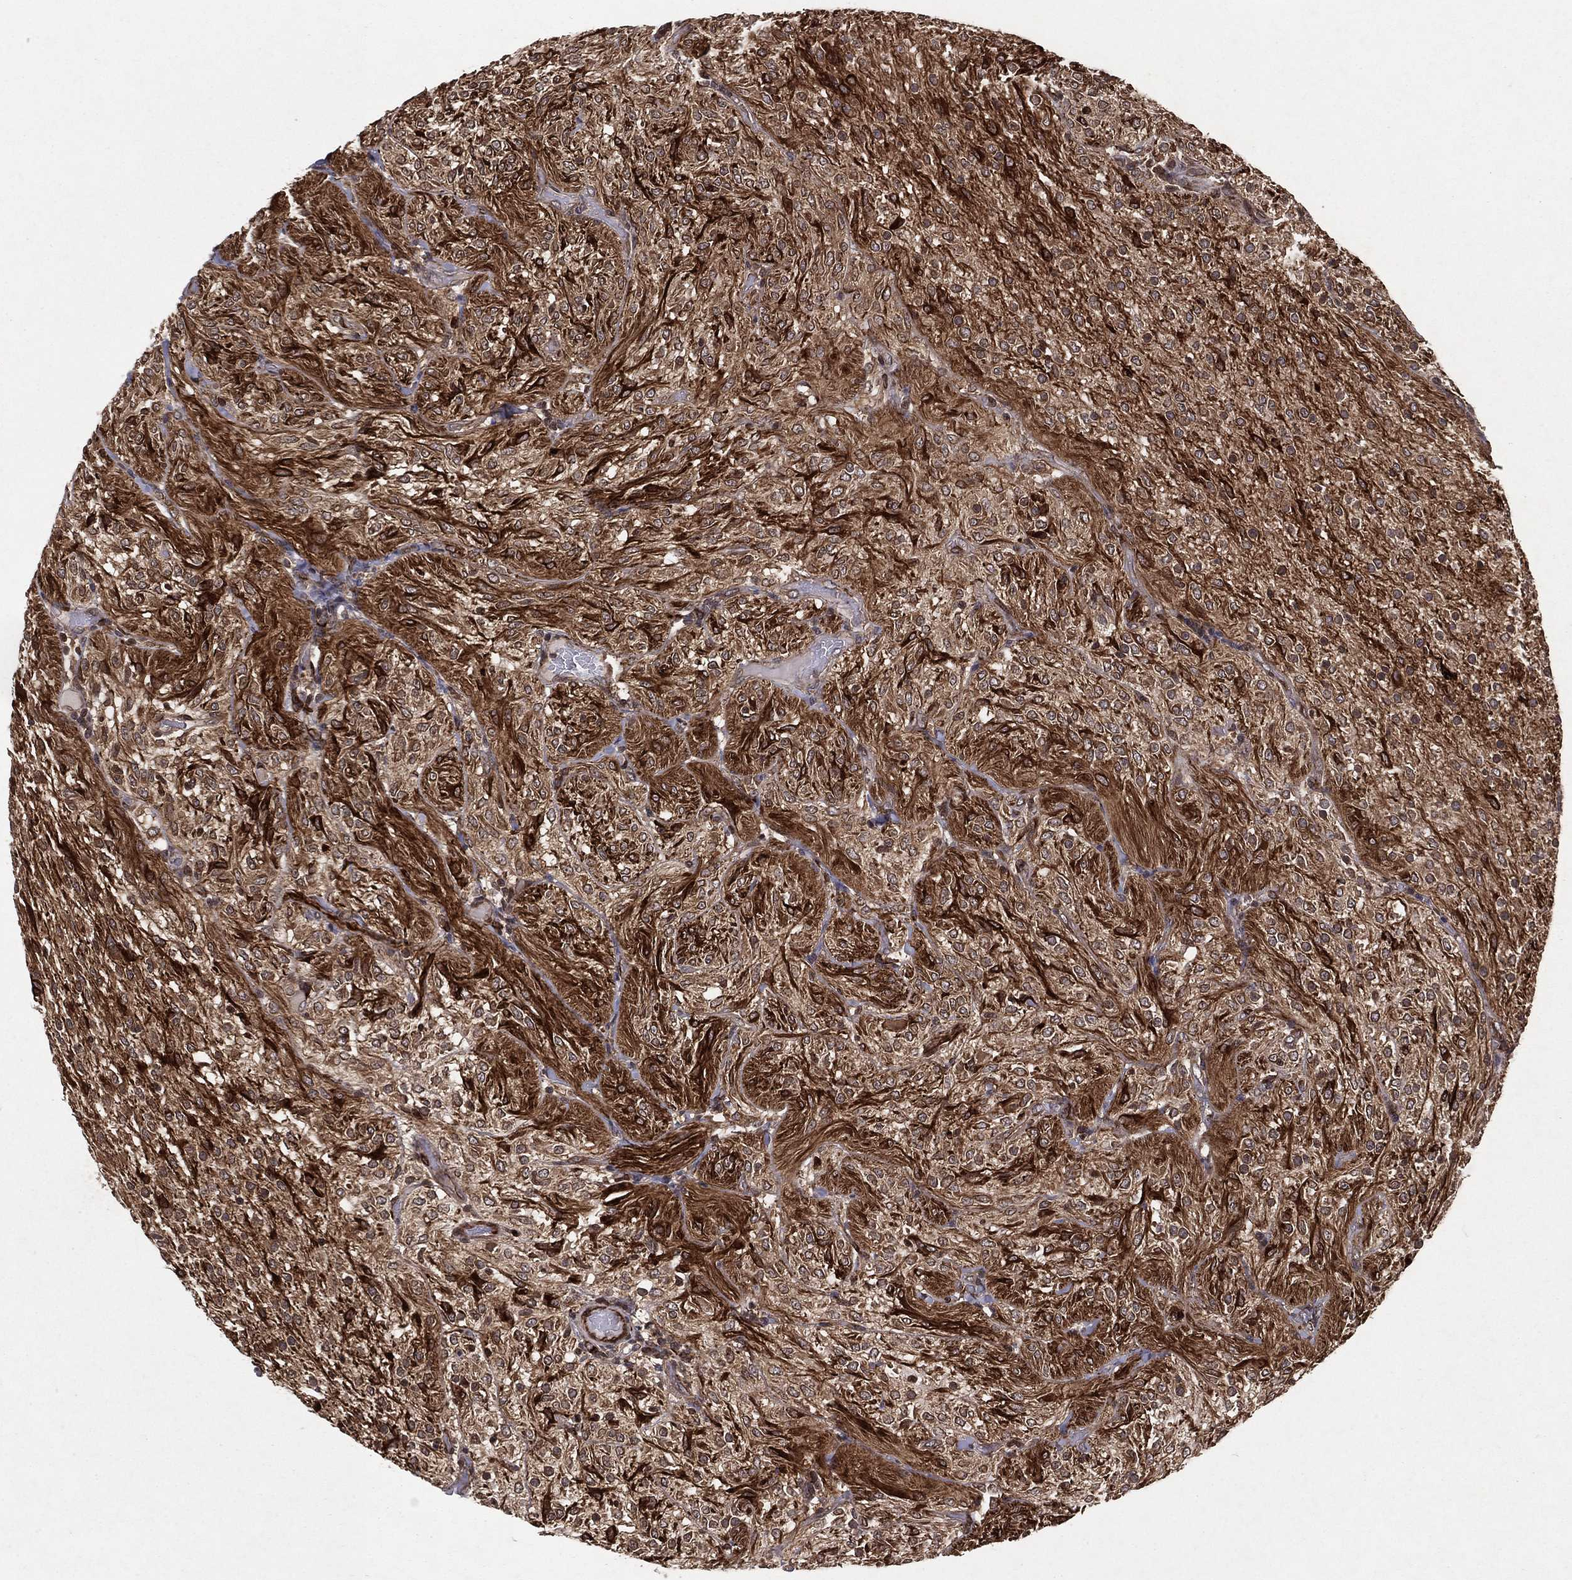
{"staining": {"intensity": "strong", "quantity": "<25%", "location": "cytoplasmic/membranous"}, "tissue": "glioma", "cell_type": "Tumor cells", "image_type": "cancer", "snomed": [{"axis": "morphology", "description": "Glioma, malignant, Low grade"}, {"axis": "topography", "description": "Brain"}], "caption": "Protein positivity by immunohistochemistry (IHC) demonstrates strong cytoplasmic/membranous staining in approximately <25% of tumor cells in glioma. Using DAB (brown) and hematoxylin (blue) stains, captured at high magnification using brightfield microscopy.", "gene": "CERS2", "patient": {"sex": "male", "age": 3}}